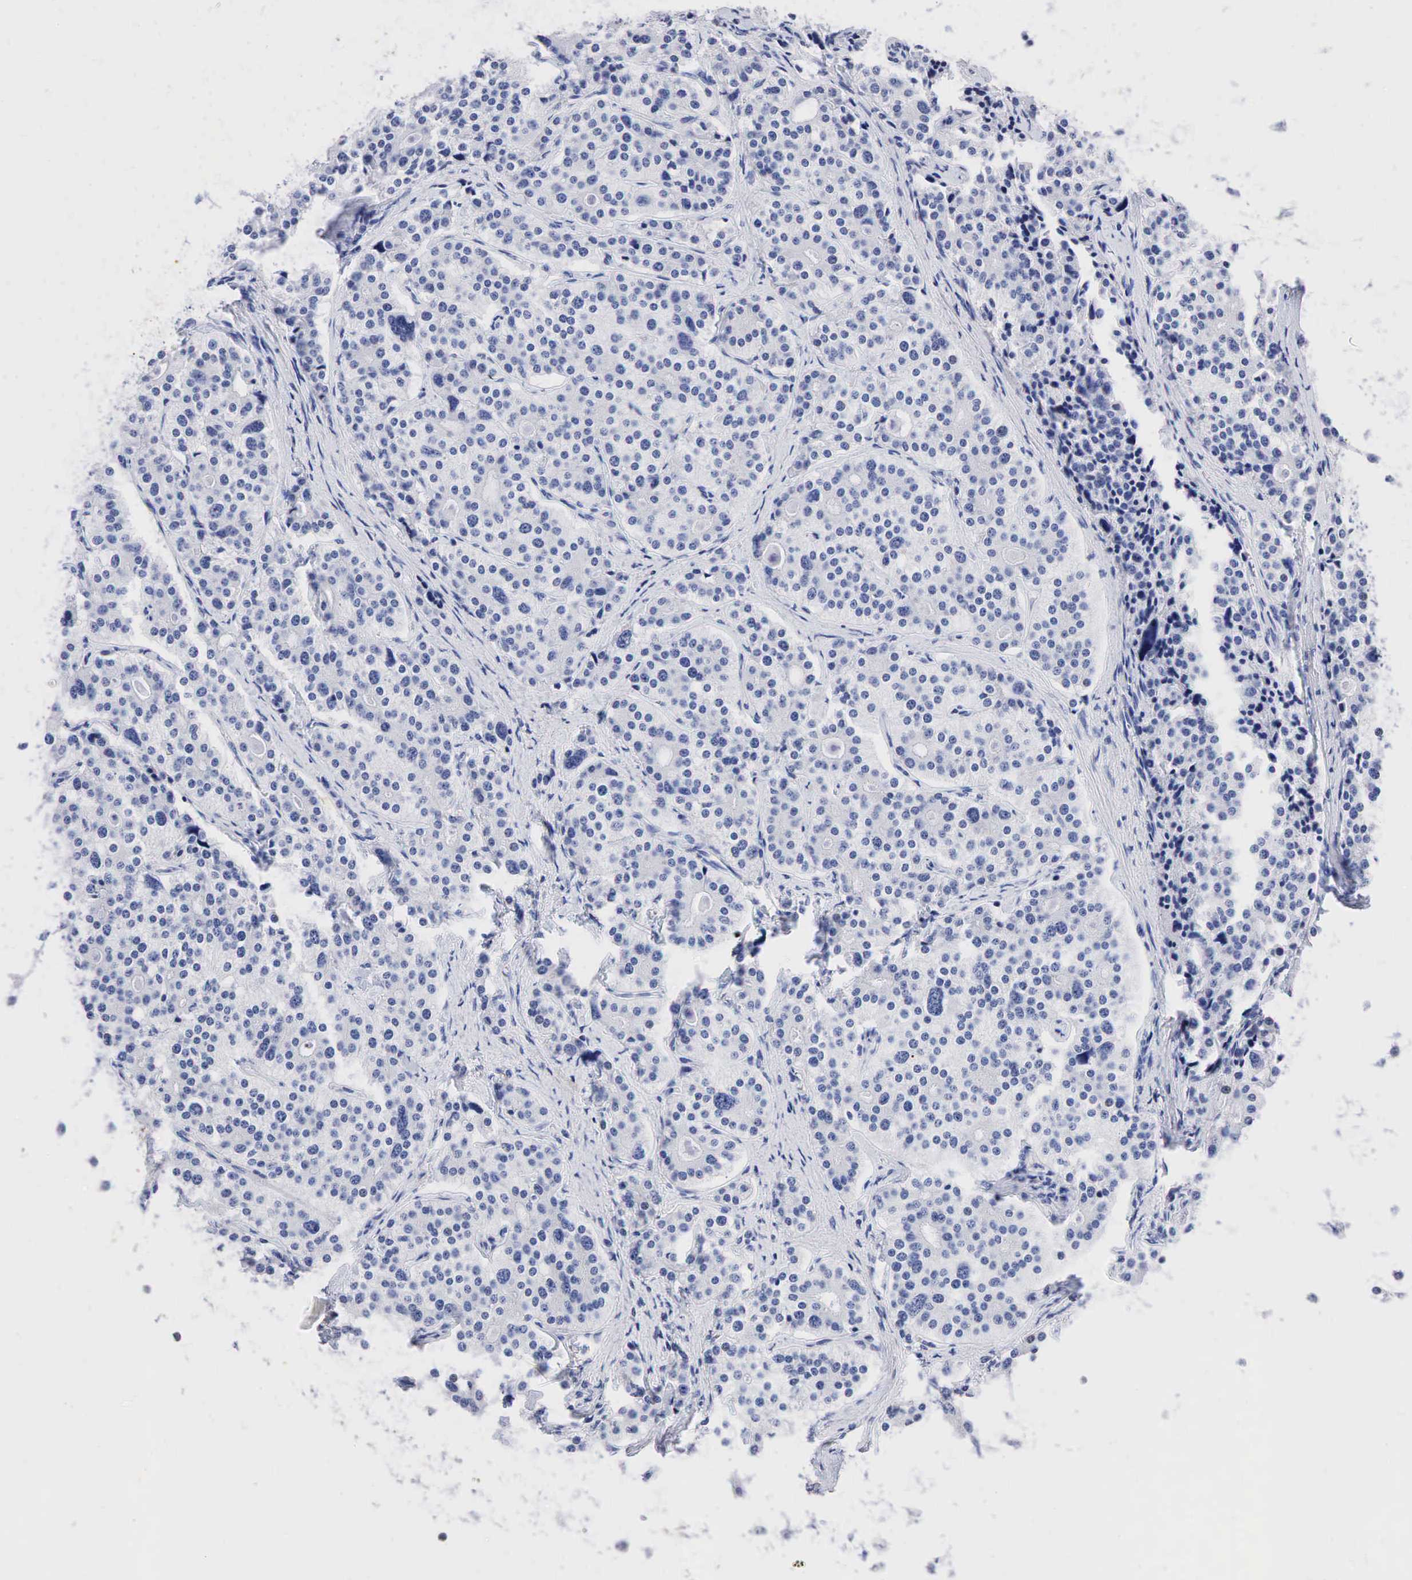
{"staining": {"intensity": "negative", "quantity": "none", "location": "none"}, "tissue": "carcinoid", "cell_type": "Tumor cells", "image_type": "cancer", "snomed": [{"axis": "morphology", "description": "Carcinoid, malignant, NOS"}, {"axis": "topography", "description": "Small intestine"}], "caption": "Protein analysis of carcinoid demonstrates no significant expression in tumor cells.", "gene": "SST", "patient": {"sex": "male", "age": 63}}